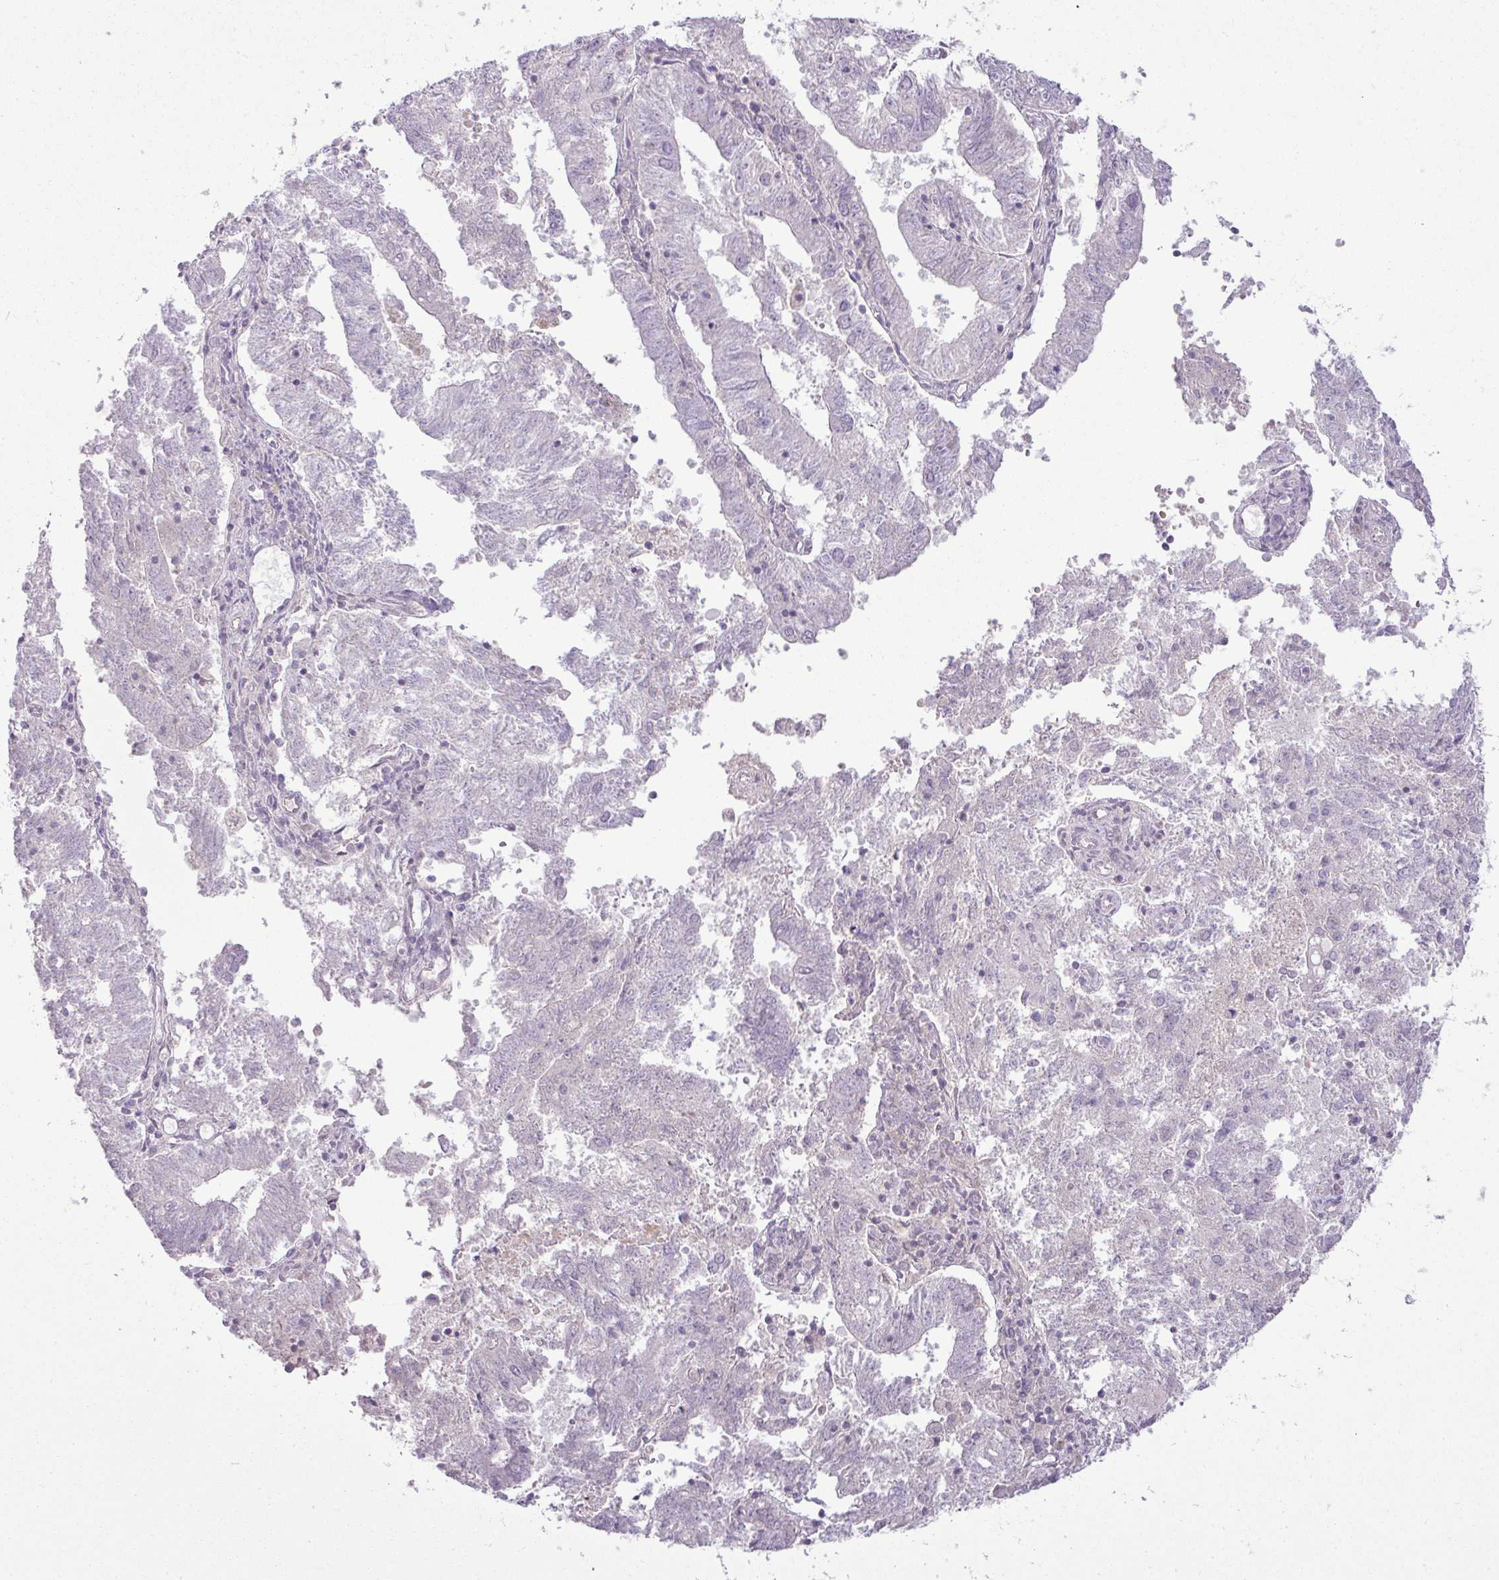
{"staining": {"intensity": "negative", "quantity": "none", "location": "none"}, "tissue": "endometrial cancer", "cell_type": "Tumor cells", "image_type": "cancer", "snomed": [{"axis": "morphology", "description": "Adenocarcinoma, NOS"}, {"axis": "topography", "description": "Endometrium"}], "caption": "An immunohistochemistry photomicrograph of adenocarcinoma (endometrial) is shown. There is no staining in tumor cells of adenocarcinoma (endometrial).", "gene": "APOM", "patient": {"sex": "female", "age": 82}}